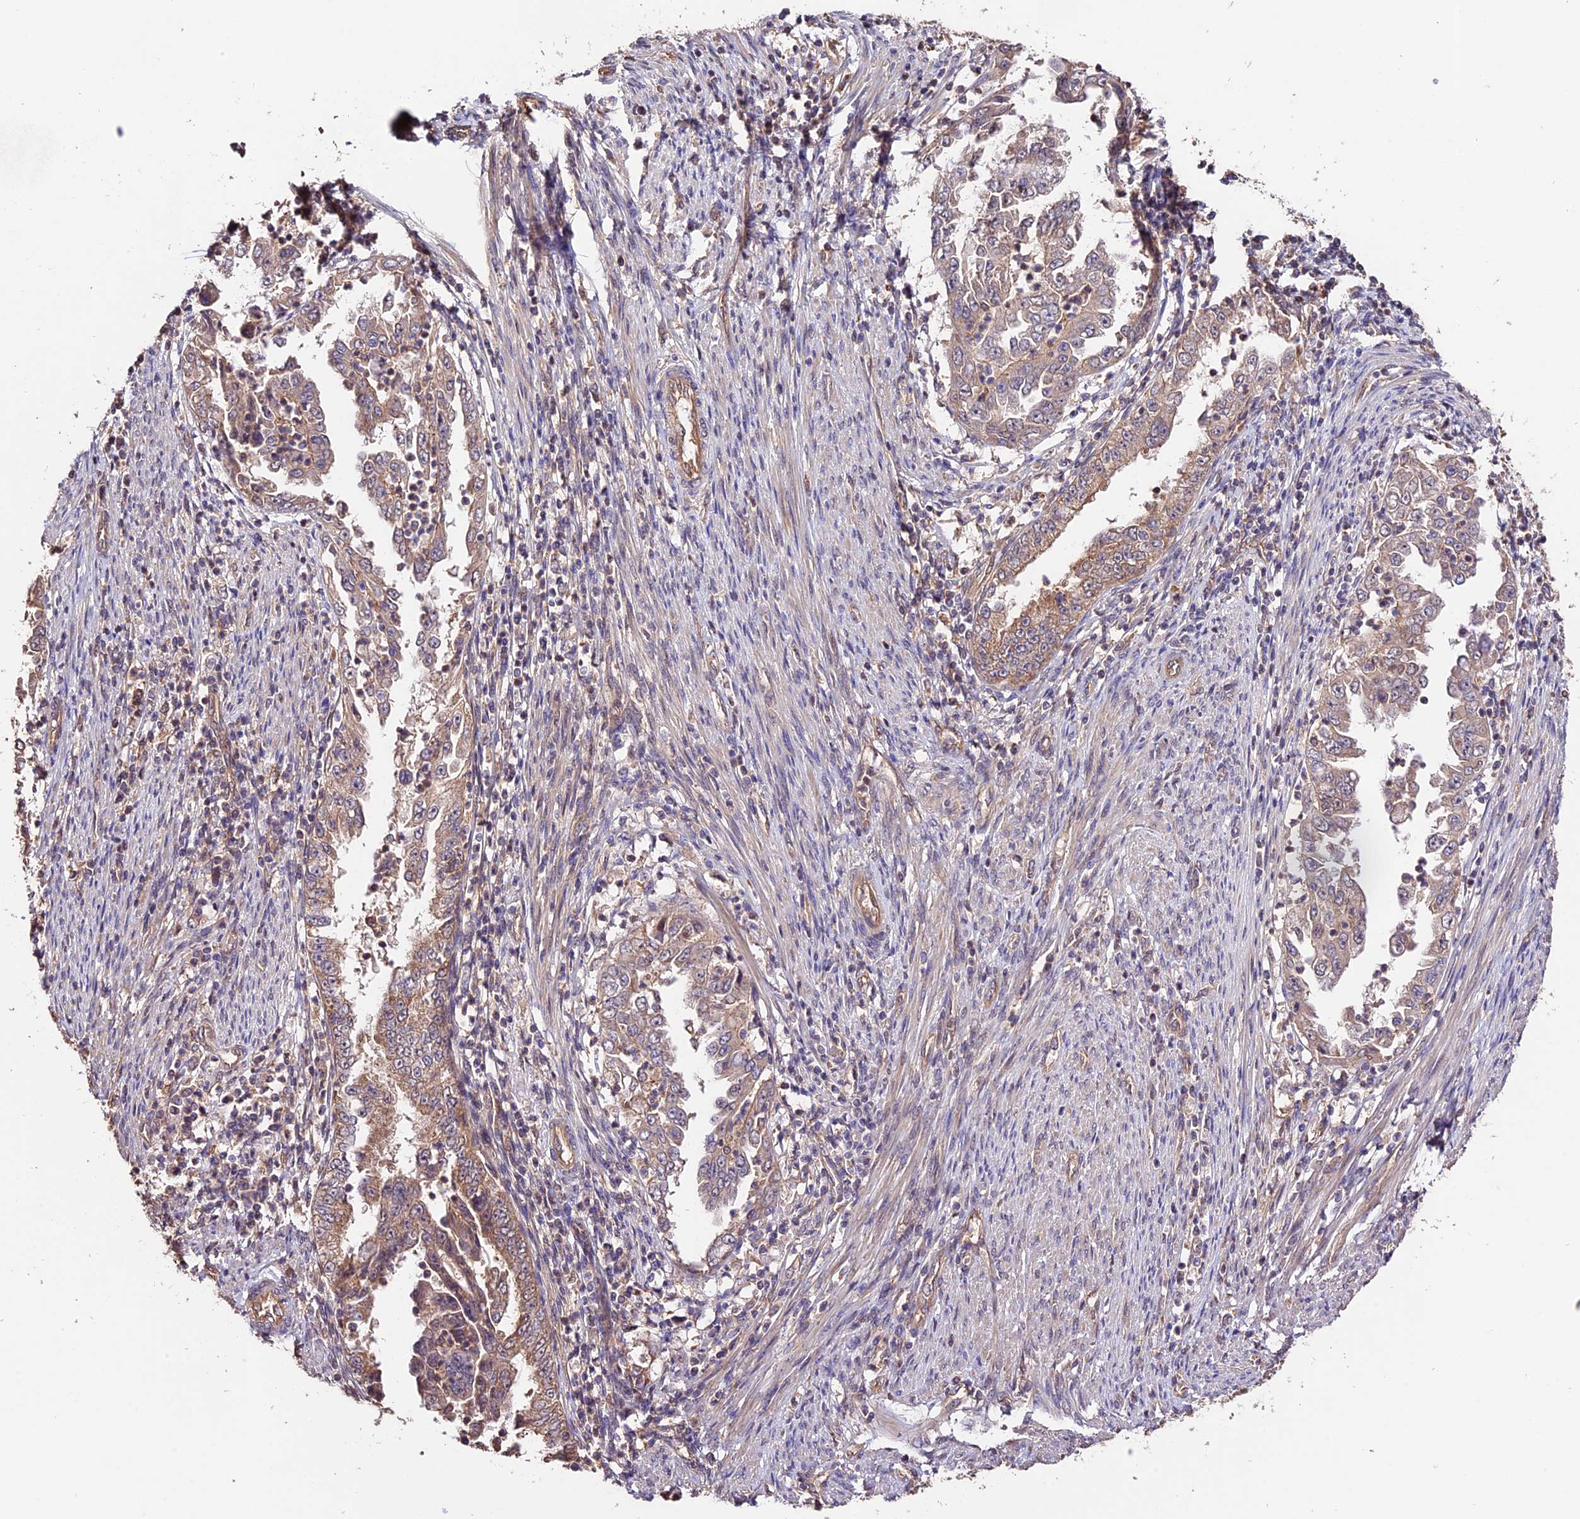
{"staining": {"intensity": "weak", "quantity": ">75%", "location": "cytoplasmic/membranous"}, "tissue": "endometrial cancer", "cell_type": "Tumor cells", "image_type": "cancer", "snomed": [{"axis": "morphology", "description": "Adenocarcinoma, NOS"}, {"axis": "topography", "description": "Endometrium"}], "caption": "Brown immunohistochemical staining in endometrial adenocarcinoma exhibits weak cytoplasmic/membranous expression in about >75% of tumor cells.", "gene": "CES3", "patient": {"sex": "female", "age": 85}}